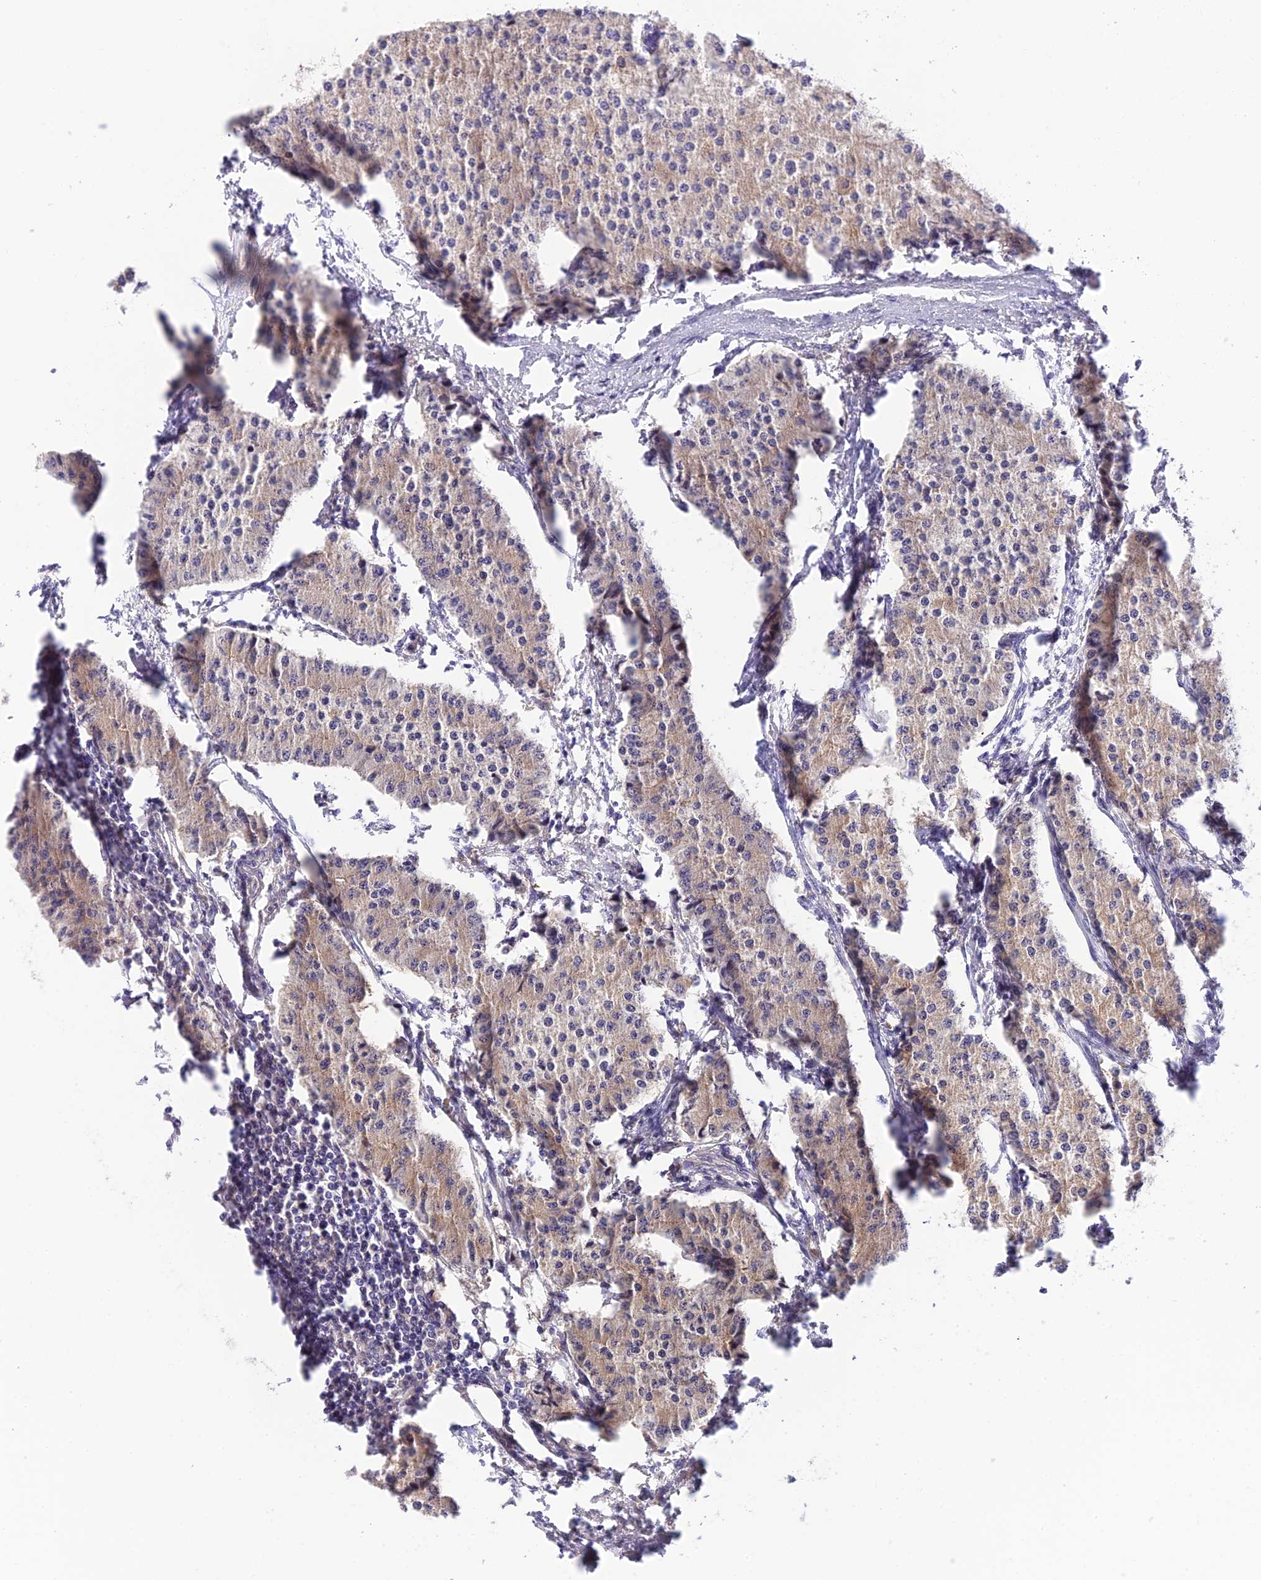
{"staining": {"intensity": "moderate", "quantity": ">75%", "location": "cytoplasmic/membranous"}, "tissue": "carcinoid", "cell_type": "Tumor cells", "image_type": "cancer", "snomed": [{"axis": "morphology", "description": "Carcinoid, malignant, NOS"}, {"axis": "topography", "description": "Colon"}], "caption": "A photomicrograph showing moderate cytoplasmic/membranous positivity in approximately >75% of tumor cells in carcinoid, as visualized by brown immunohistochemical staining.", "gene": "DUSP29", "patient": {"sex": "female", "age": 52}}